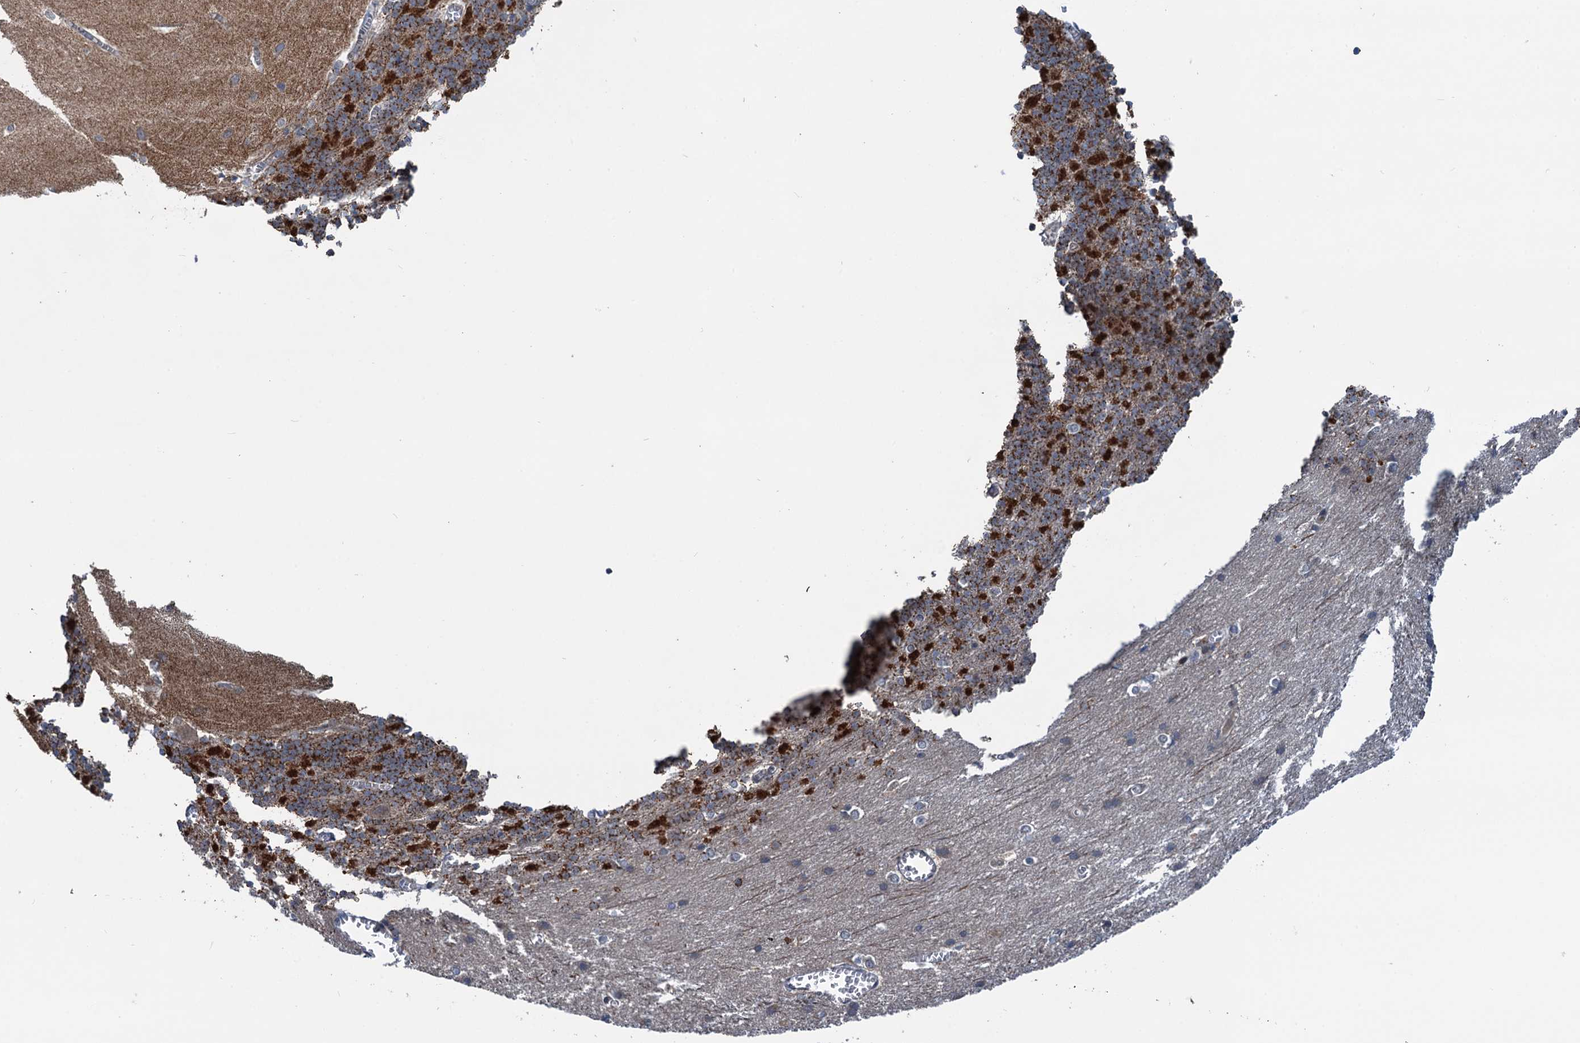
{"staining": {"intensity": "moderate", "quantity": "25%-75%", "location": "cytoplasmic/membranous"}, "tissue": "cerebellum", "cell_type": "Cells in granular layer", "image_type": "normal", "snomed": [{"axis": "morphology", "description": "Normal tissue, NOS"}, {"axis": "topography", "description": "Cerebellum"}], "caption": "A brown stain shows moderate cytoplasmic/membranous positivity of a protein in cells in granular layer of normal human cerebellum.", "gene": "DYNC2I2", "patient": {"sex": "male", "age": 37}}